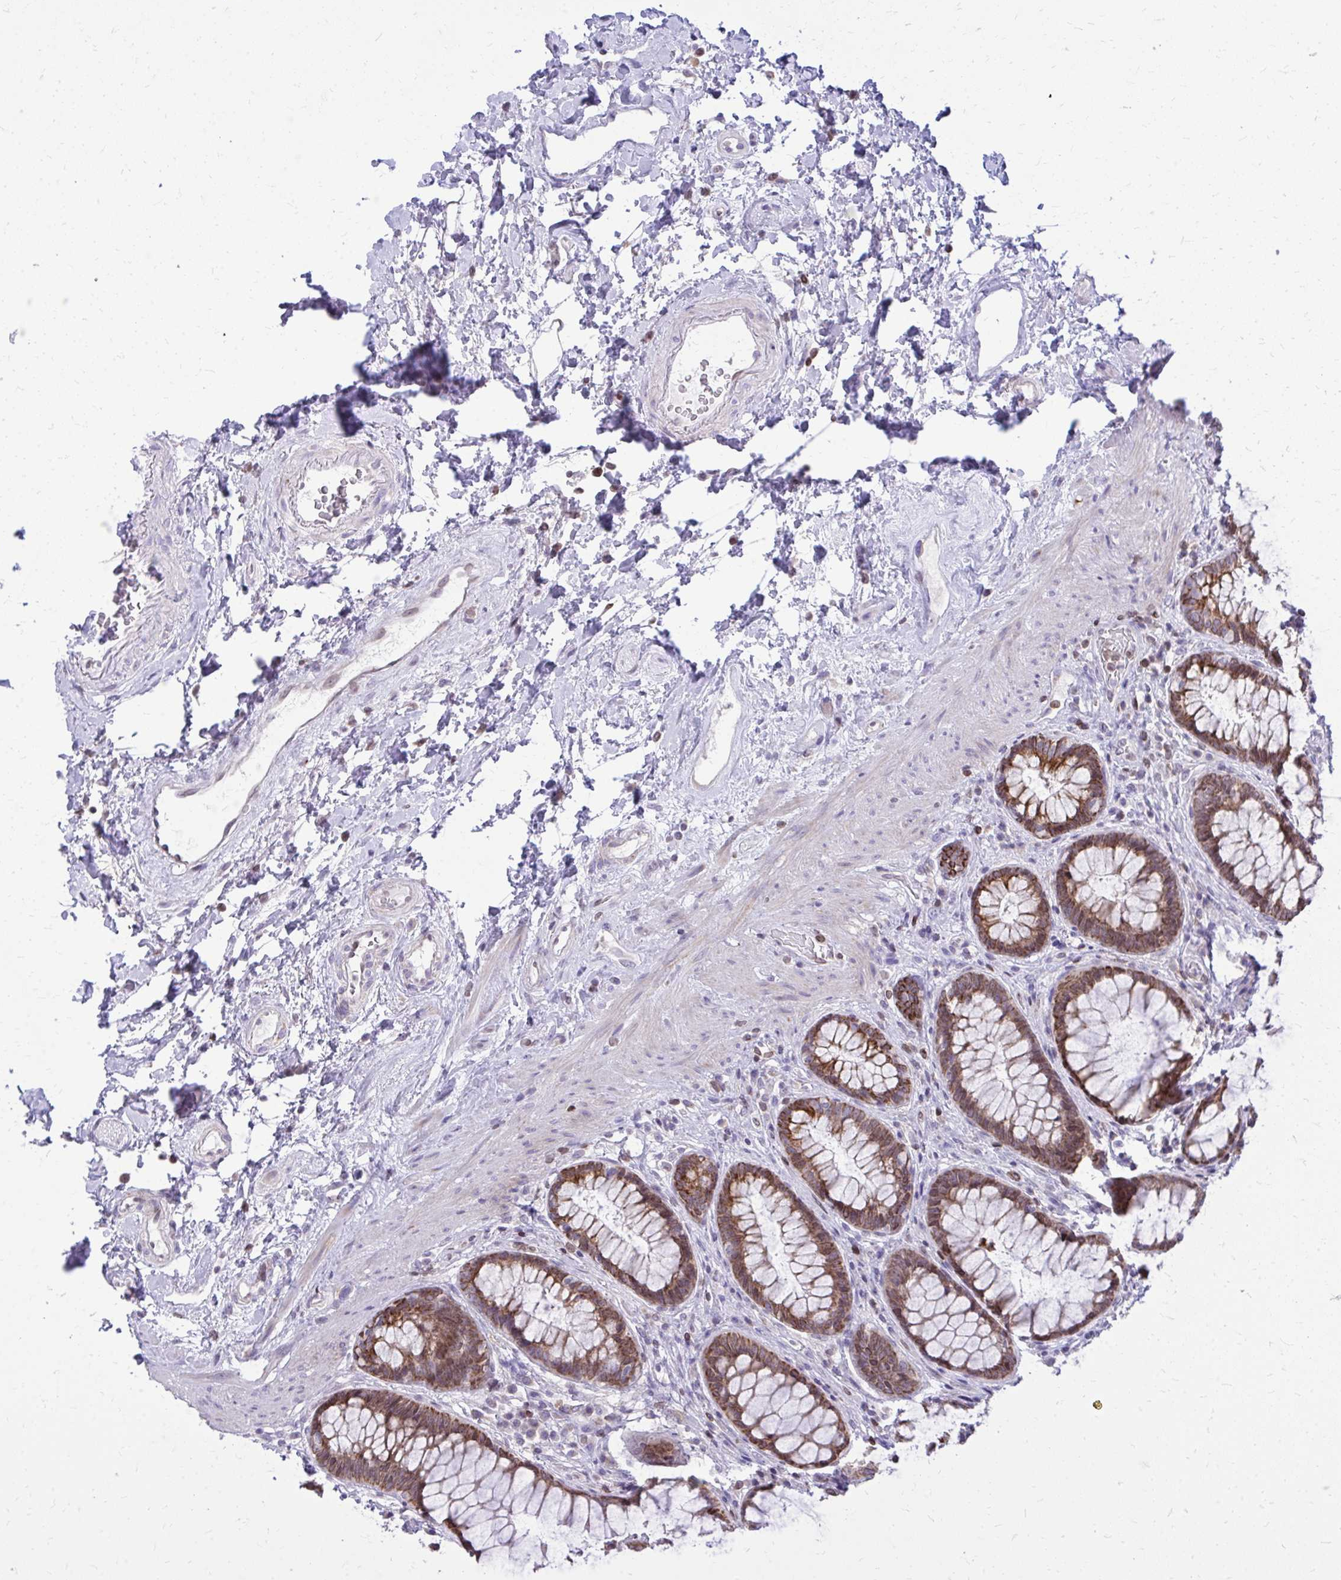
{"staining": {"intensity": "moderate", "quantity": ">75%", "location": "cytoplasmic/membranous"}, "tissue": "rectum", "cell_type": "Glandular cells", "image_type": "normal", "snomed": [{"axis": "morphology", "description": "Normal tissue, NOS"}, {"axis": "topography", "description": "Rectum"}], "caption": "The immunohistochemical stain labels moderate cytoplasmic/membranous expression in glandular cells of unremarkable rectum. The staining is performed using DAB brown chromogen to label protein expression. The nuclei are counter-stained blue using hematoxylin.", "gene": "RPS6KA2", "patient": {"sex": "male", "age": 72}}